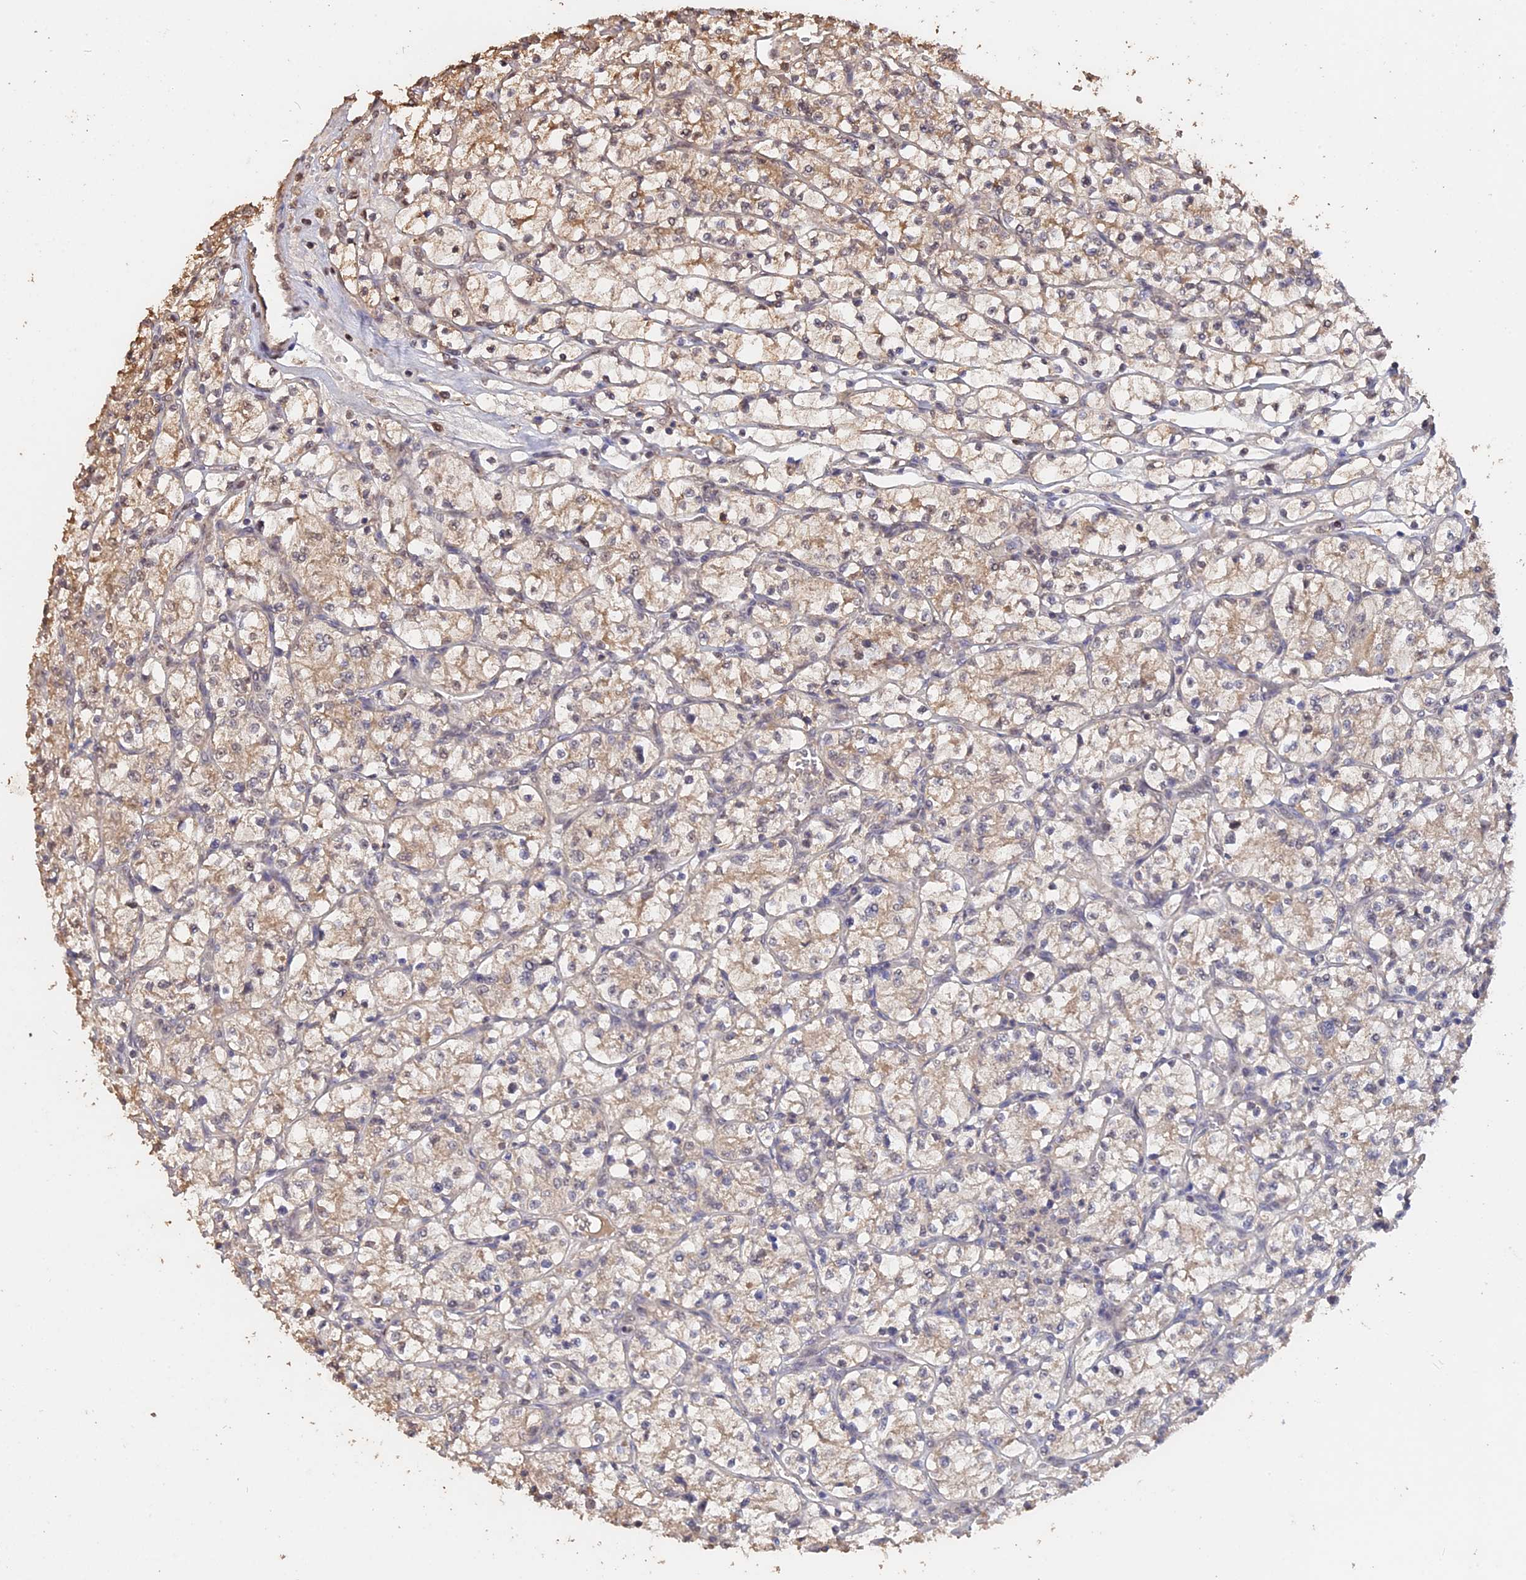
{"staining": {"intensity": "moderate", "quantity": "25%-75%", "location": "cytoplasmic/membranous"}, "tissue": "renal cancer", "cell_type": "Tumor cells", "image_type": "cancer", "snomed": [{"axis": "morphology", "description": "Adenocarcinoma, NOS"}, {"axis": "topography", "description": "Kidney"}], "caption": "The micrograph demonstrates staining of renal adenocarcinoma, revealing moderate cytoplasmic/membranous protein positivity (brown color) within tumor cells. Immunohistochemistry stains the protein of interest in brown and the nuclei are stained blue.", "gene": "PSMC6", "patient": {"sex": "female", "age": 64}}